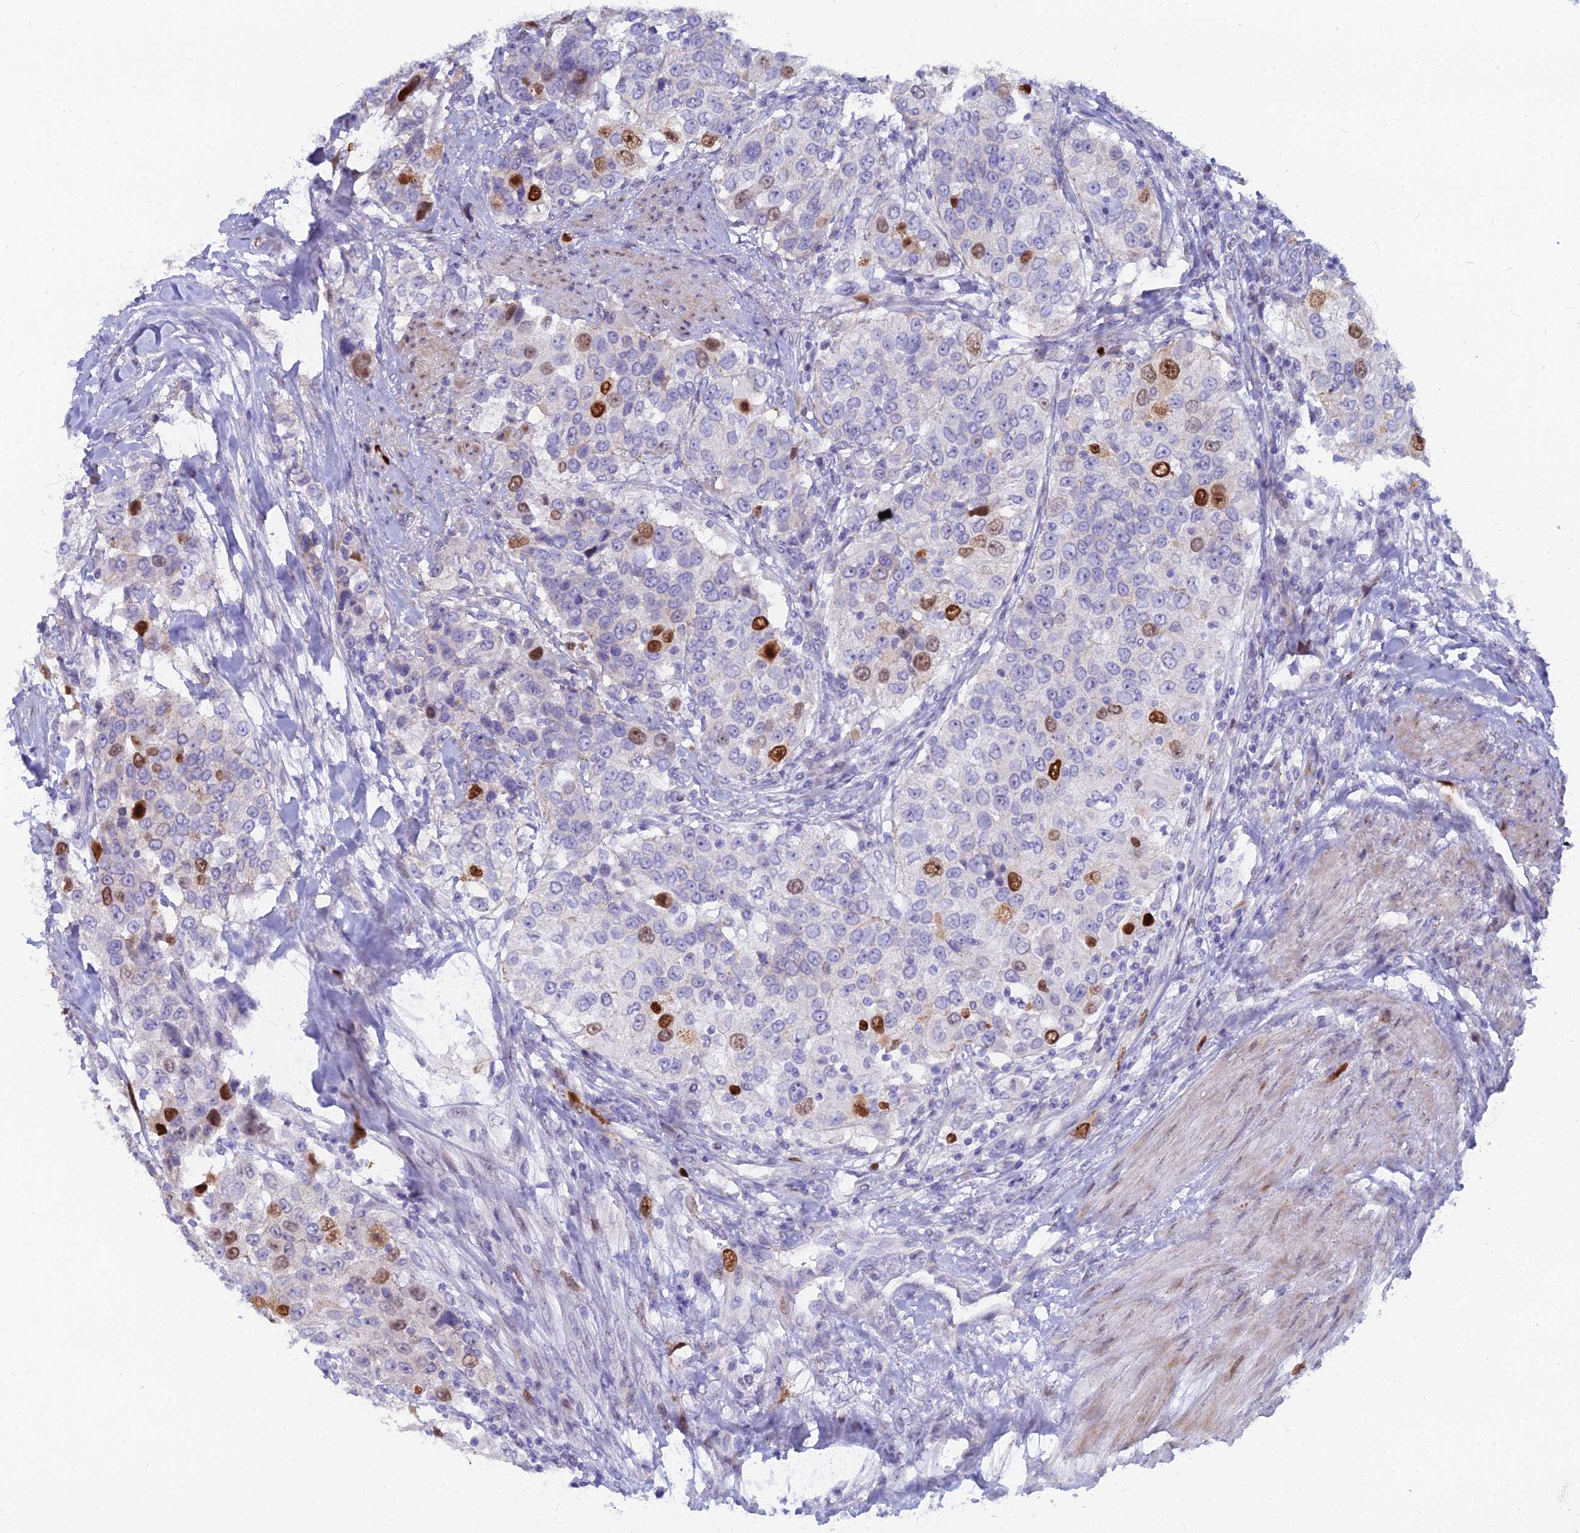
{"staining": {"intensity": "strong", "quantity": "<25%", "location": "nuclear"}, "tissue": "urothelial cancer", "cell_type": "Tumor cells", "image_type": "cancer", "snomed": [{"axis": "morphology", "description": "Urothelial carcinoma, High grade"}, {"axis": "topography", "description": "Urinary bladder"}], "caption": "Immunohistochemistry photomicrograph of human urothelial carcinoma (high-grade) stained for a protein (brown), which displays medium levels of strong nuclear positivity in approximately <25% of tumor cells.", "gene": "NUSAP1", "patient": {"sex": "female", "age": 80}}